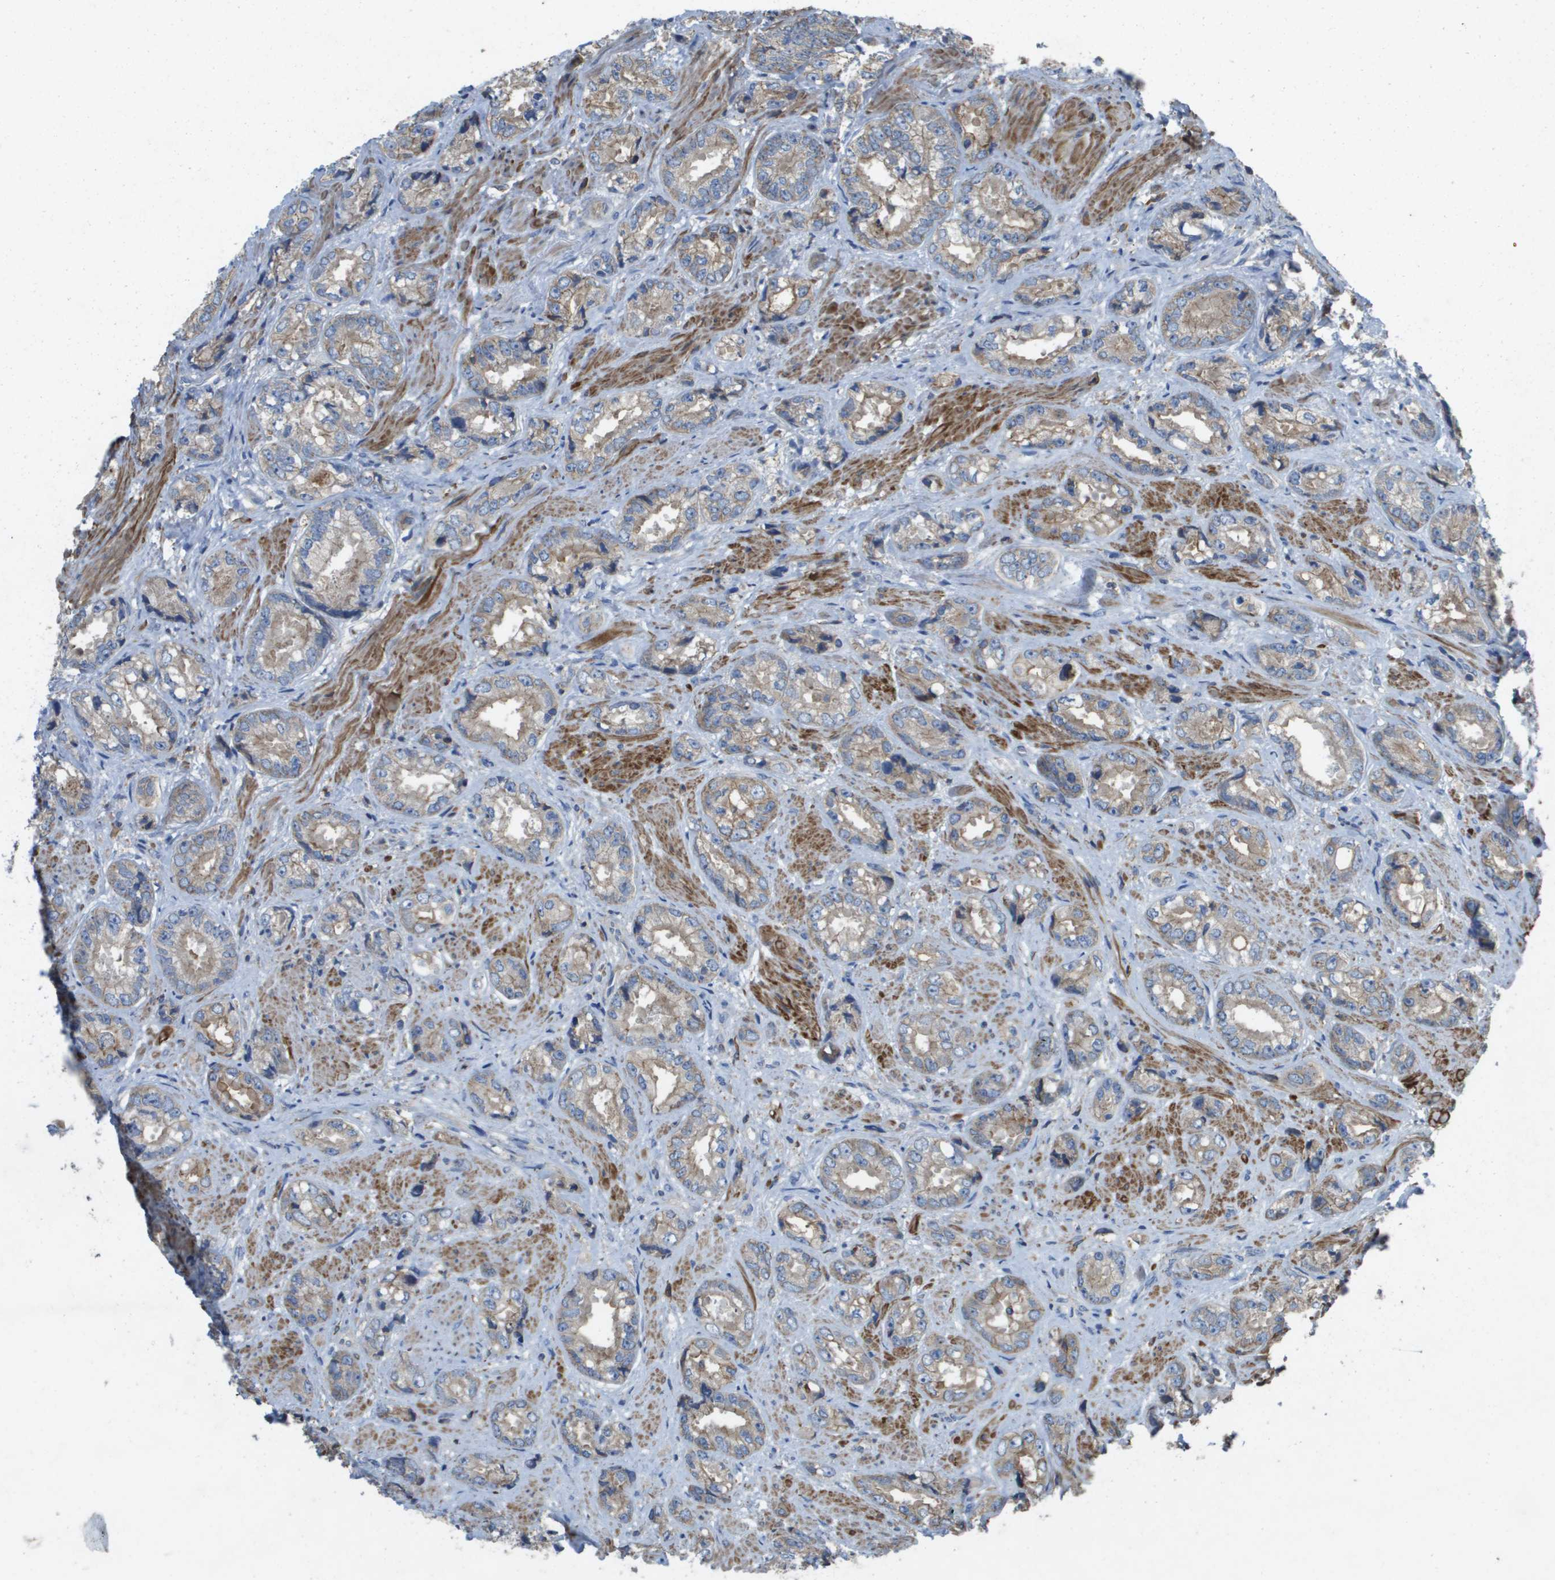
{"staining": {"intensity": "weak", "quantity": "25%-75%", "location": "cytoplasmic/membranous"}, "tissue": "prostate cancer", "cell_type": "Tumor cells", "image_type": "cancer", "snomed": [{"axis": "morphology", "description": "Adenocarcinoma, High grade"}, {"axis": "topography", "description": "Prostate"}], "caption": "Prostate high-grade adenocarcinoma stained for a protein (brown) displays weak cytoplasmic/membranous positive positivity in approximately 25%-75% of tumor cells.", "gene": "CLCA4", "patient": {"sex": "male", "age": 61}}